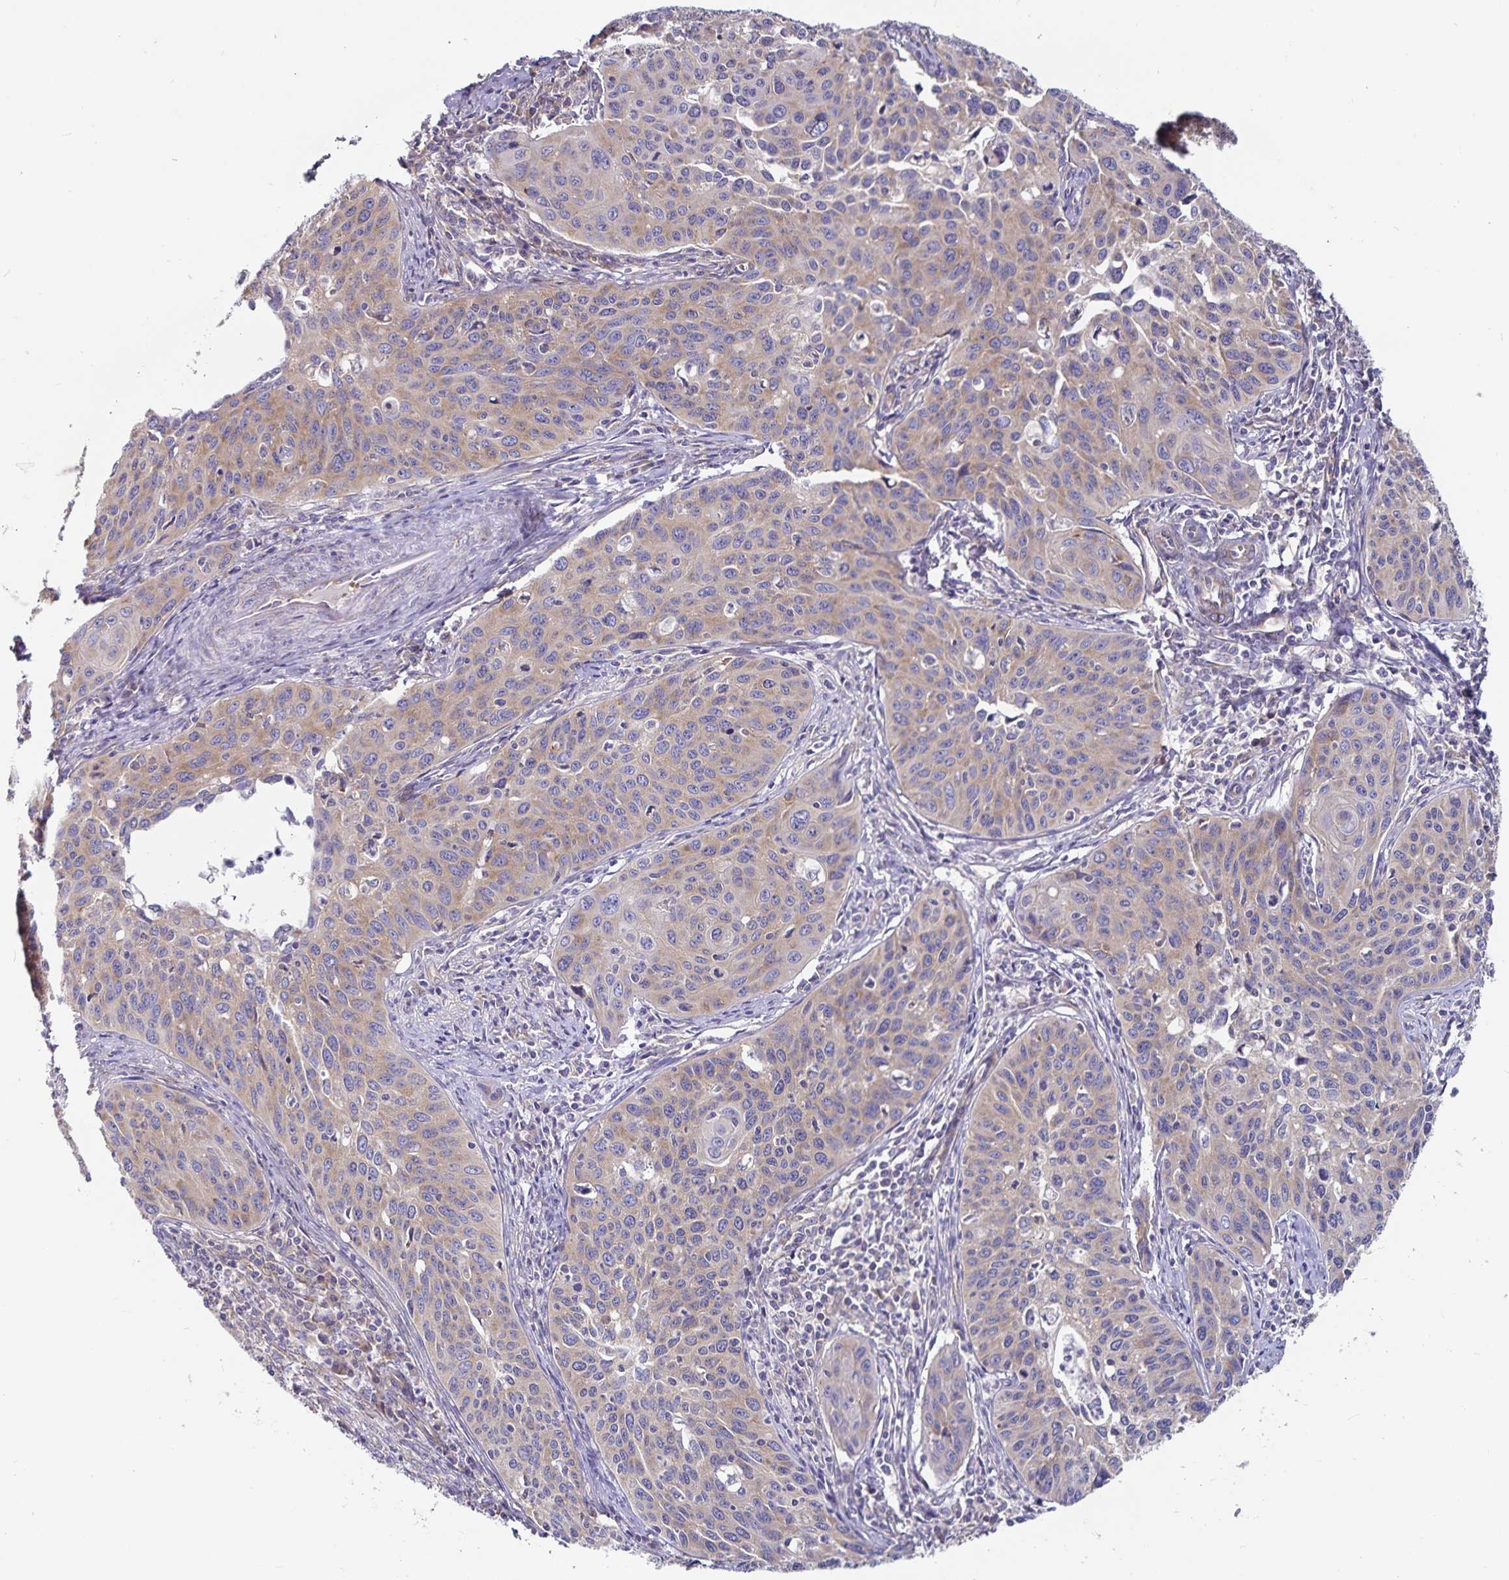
{"staining": {"intensity": "moderate", "quantity": ">75%", "location": "cytoplasmic/membranous"}, "tissue": "cervical cancer", "cell_type": "Tumor cells", "image_type": "cancer", "snomed": [{"axis": "morphology", "description": "Squamous cell carcinoma, NOS"}, {"axis": "topography", "description": "Cervix"}], "caption": "Immunohistochemical staining of cervical cancer exhibits medium levels of moderate cytoplasmic/membranous protein expression in approximately >75% of tumor cells. The staining is performed using DAB brown chromogen to label protein expression. The nuclei are counter-stained blue using hematoxylin.", "gene": "FAM120A", "patient": {"sex": "female", "age": 31}}